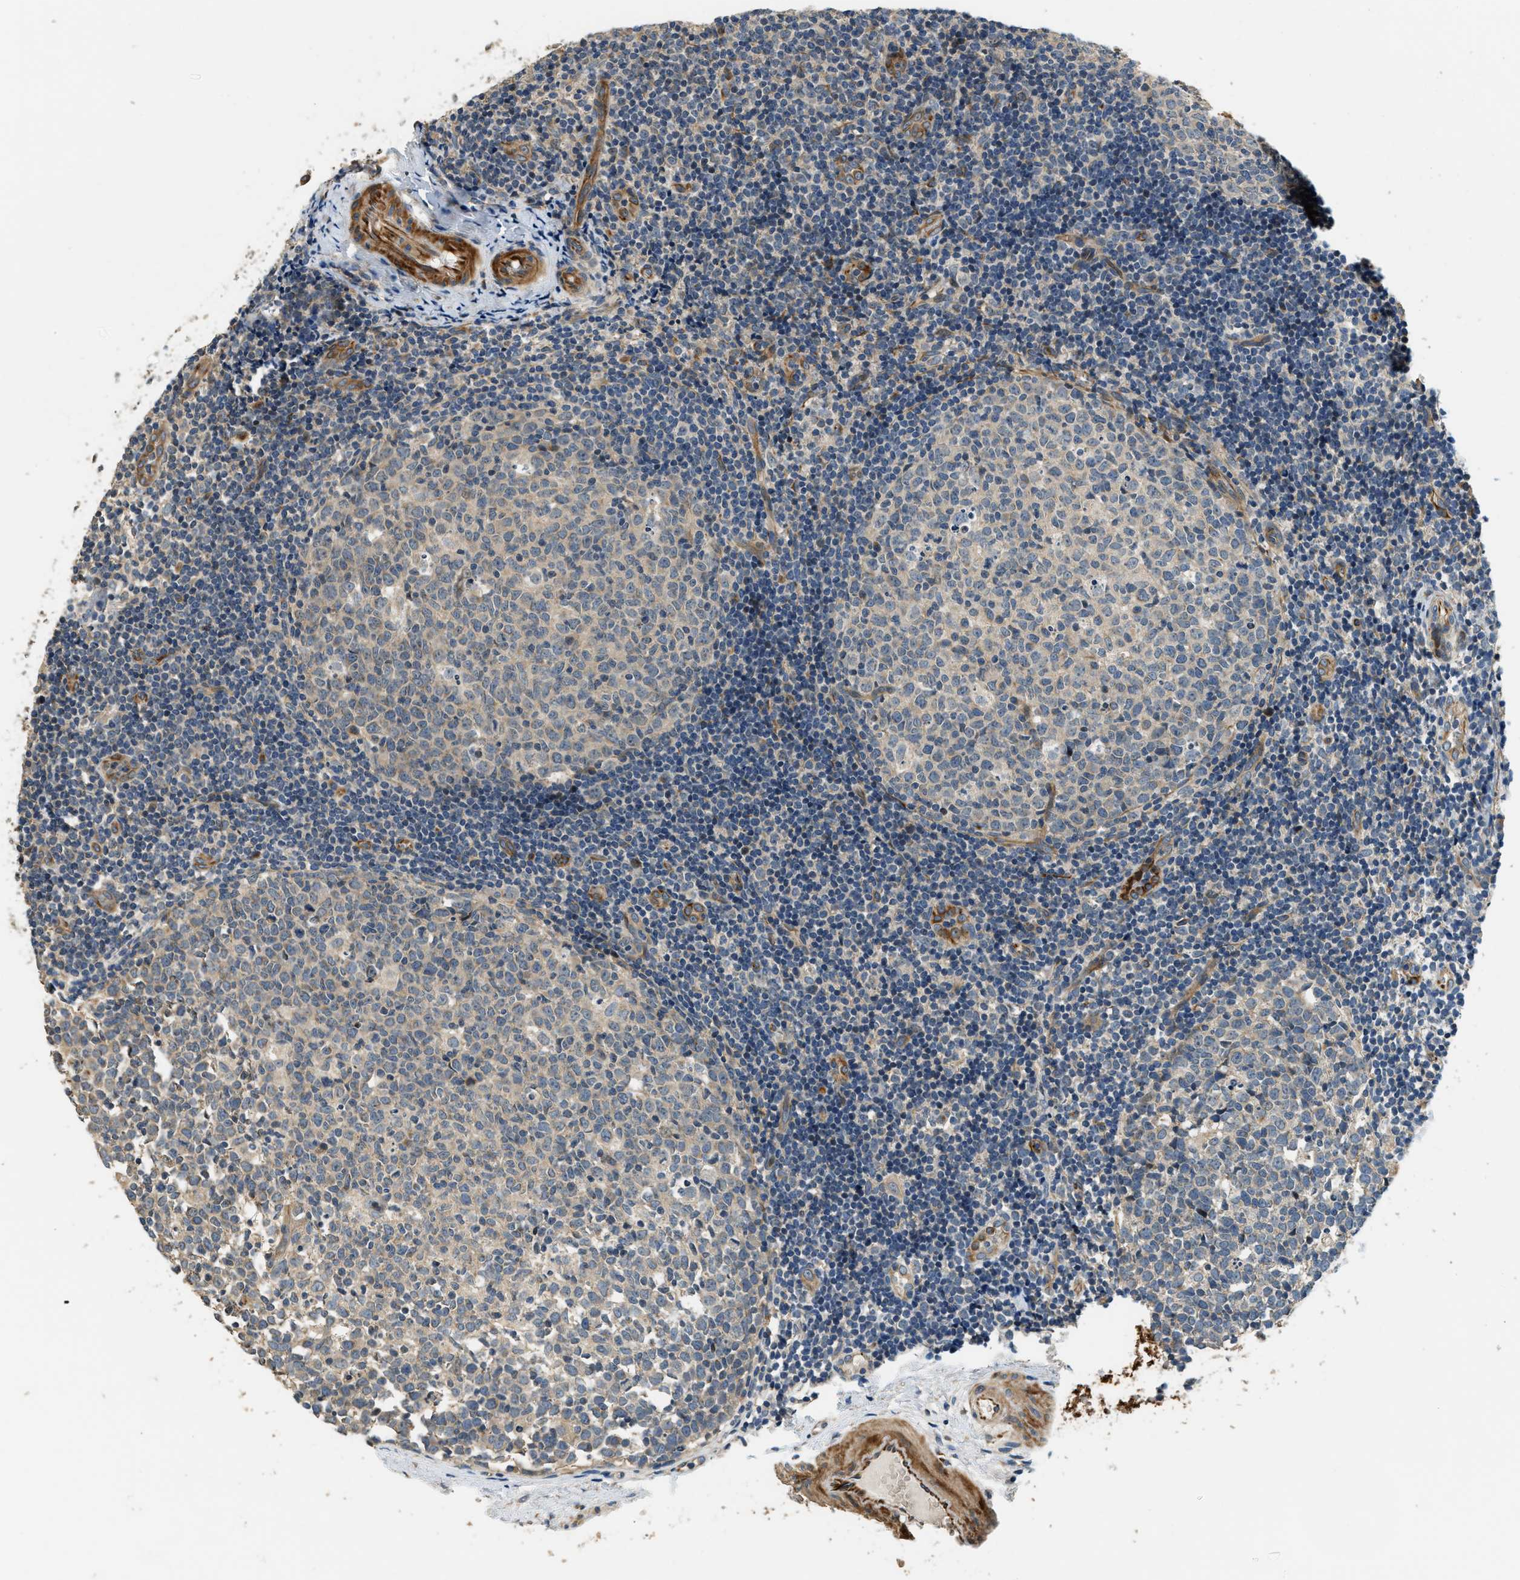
{"staining": {"intensity": "weak", "quantity": "<25%", "location": "cytoplasmic/membranous"}, "tissue": "tonsil", "cell_type": "Germinal center cells", "image_type": "normal", "snomed": [{"axis": "morphology", "description": "Normal tissue, NOS"}, {"axis": "topography", "description": "Tonsil"}], "caption": "Immunohistochemical staining of benign tonsil exhibits no significant positivity in germinal center cells.", "gene": "ALOX12", "patient": {"sex": "female", "age": 19}}